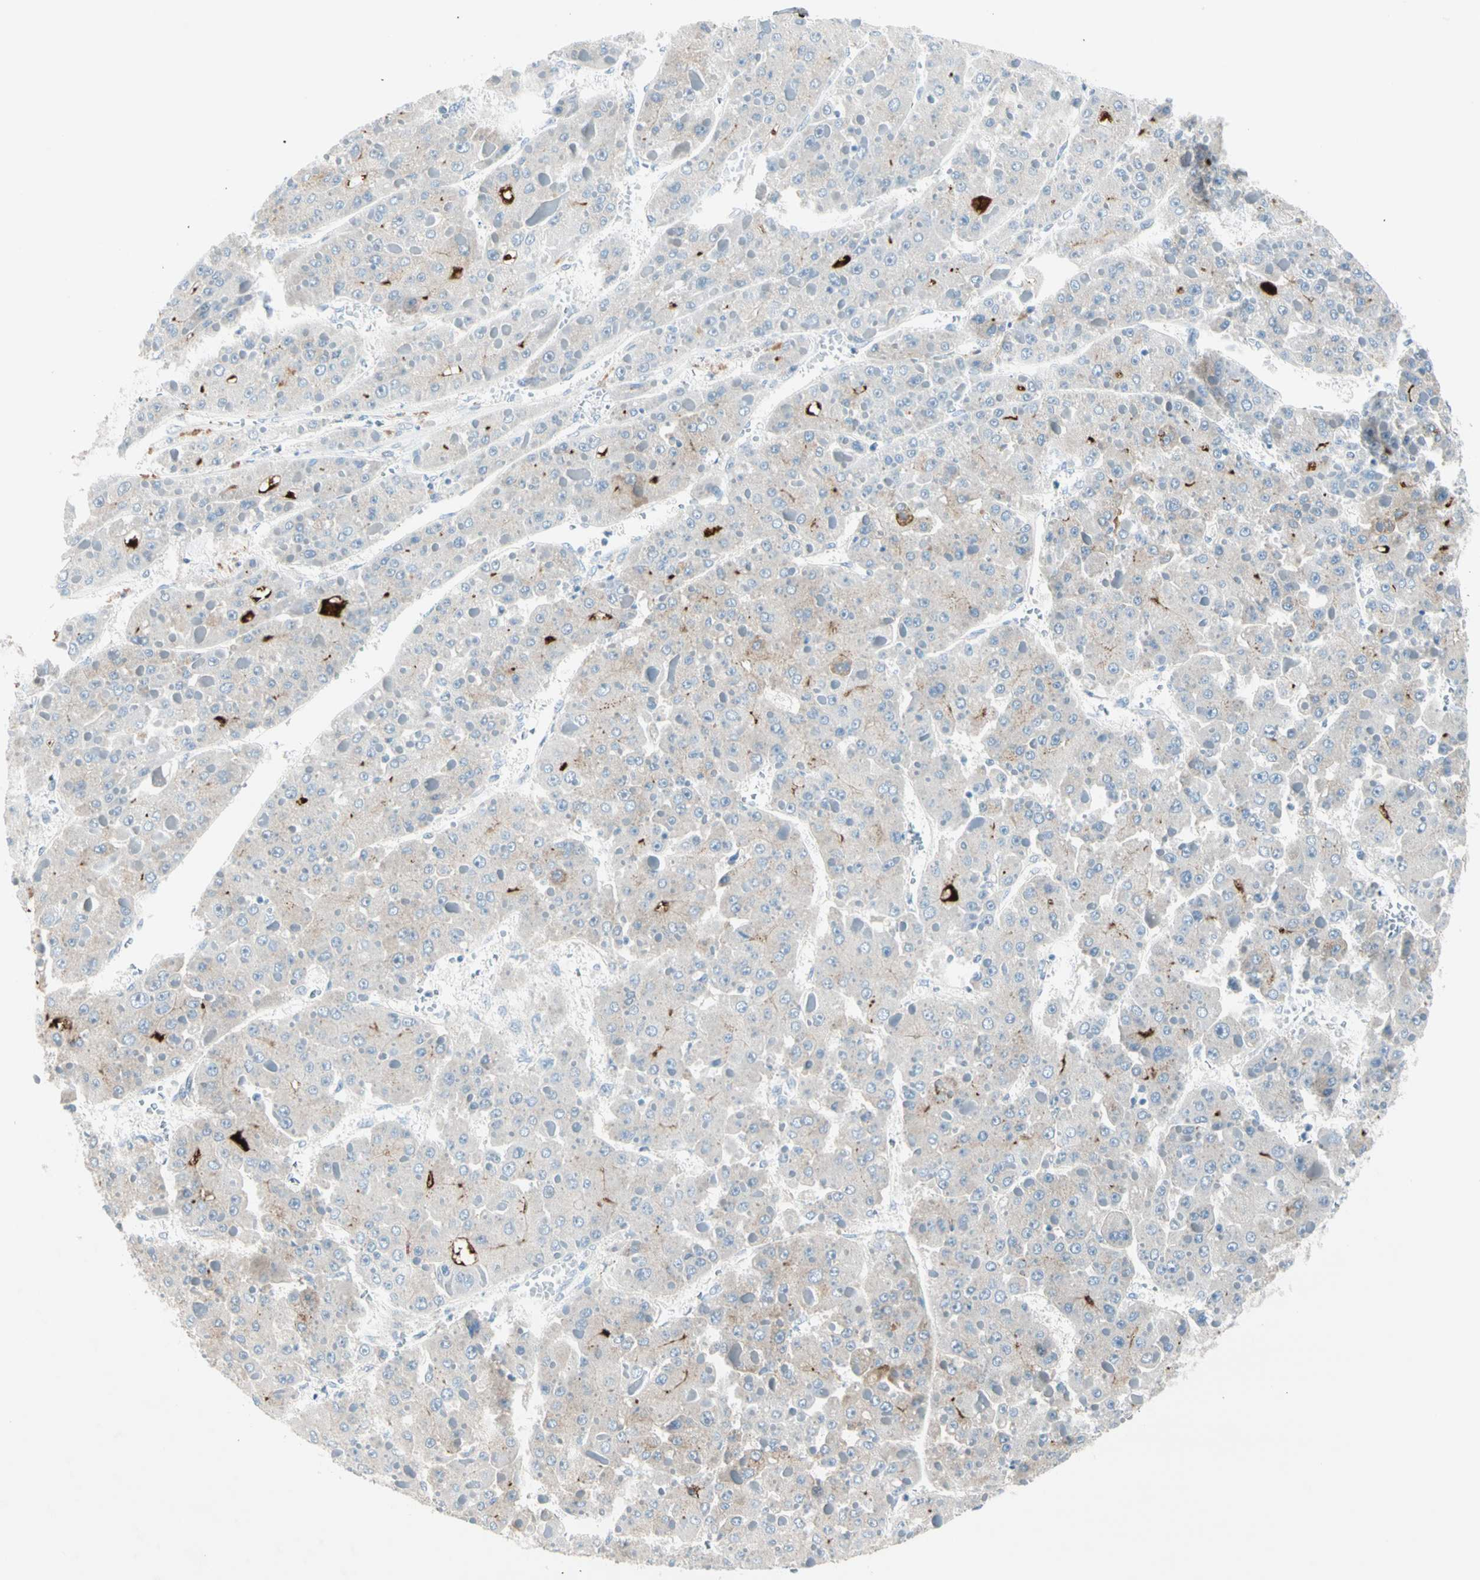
{"staining": {"intensity": "weak", "quantity": "<25%", "location": "cytoplasmic/membranous"}, "tissue": "liver cancer", "cell_type": "Tumor cells", "image_type": "cancer", "snomed": [{"axis": "morphology", "description": "Carcinoma, Hepatocellular, NOS"}, {"axis": "topography", "description": "Liver"}], "caption": "Immunohistochemistry photomicrograph of neoplastic tissue: hepatocellular carcinoma (liver) stained with DAB (3,3'-diaminobenzidine) displays no significant protein positivity in tumor cells.", "gene": "SERPIND1", "patient": {"sex": "female", "age": 73}}